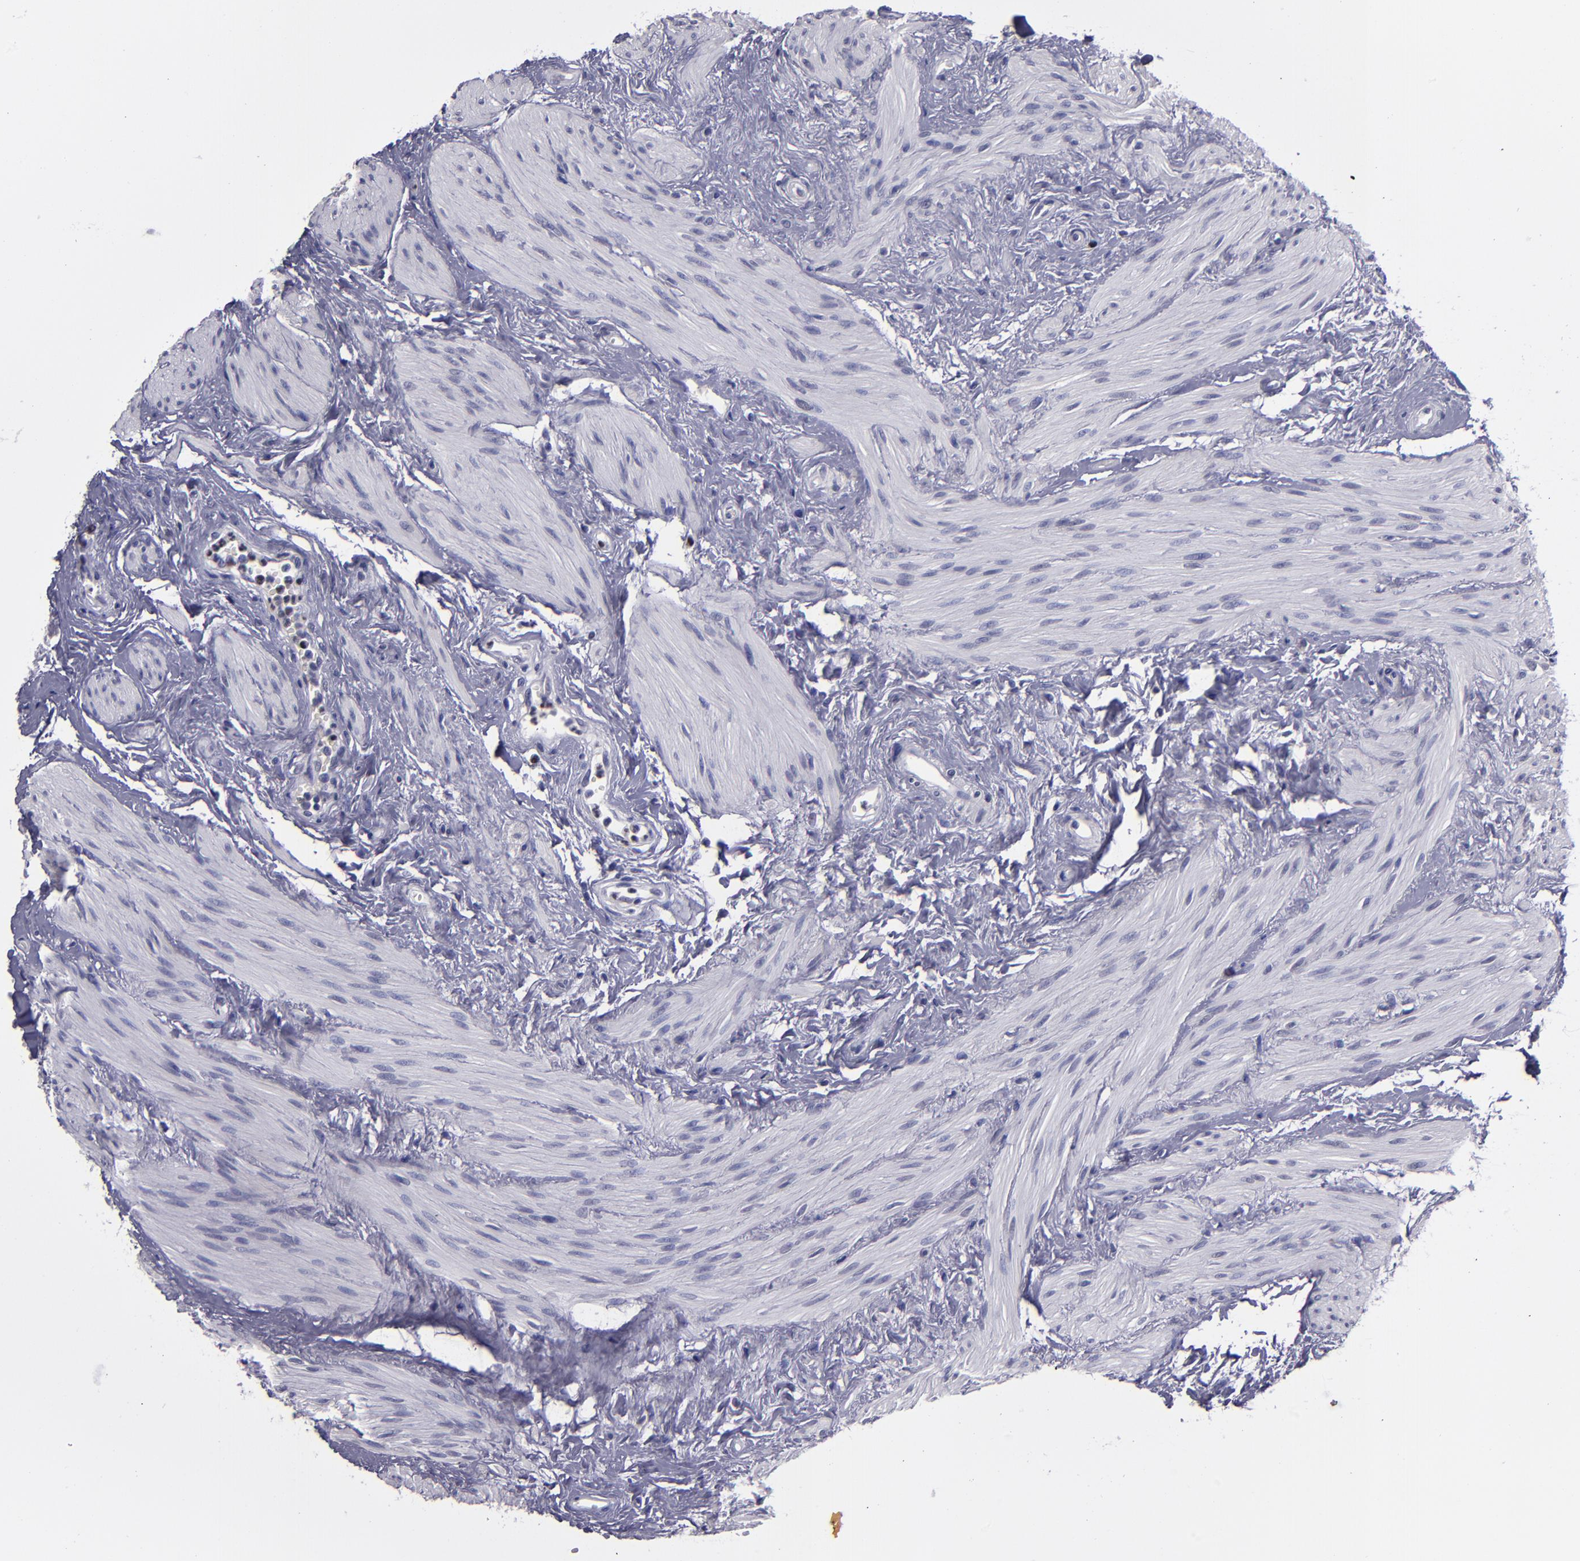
{"staining": {"intensity": "negative", "quantity": "none", "location": "none"}, "tissue": "urinary bladder", "cell_type": "Urothelial cells", "image_type": "normal", "snomed": [{"axis": "morphology", "description": "Normal tissue, NOS"}, {"axis": "topography", "description": "Urinary bladder"}], "caption": "An IHC histopathology image of normal urinary bladder is shown. There is no staining in urothelial cells of urinary bladder.", "gene": "CEBPE", "patient": {"sex": "female", "age": 55}}